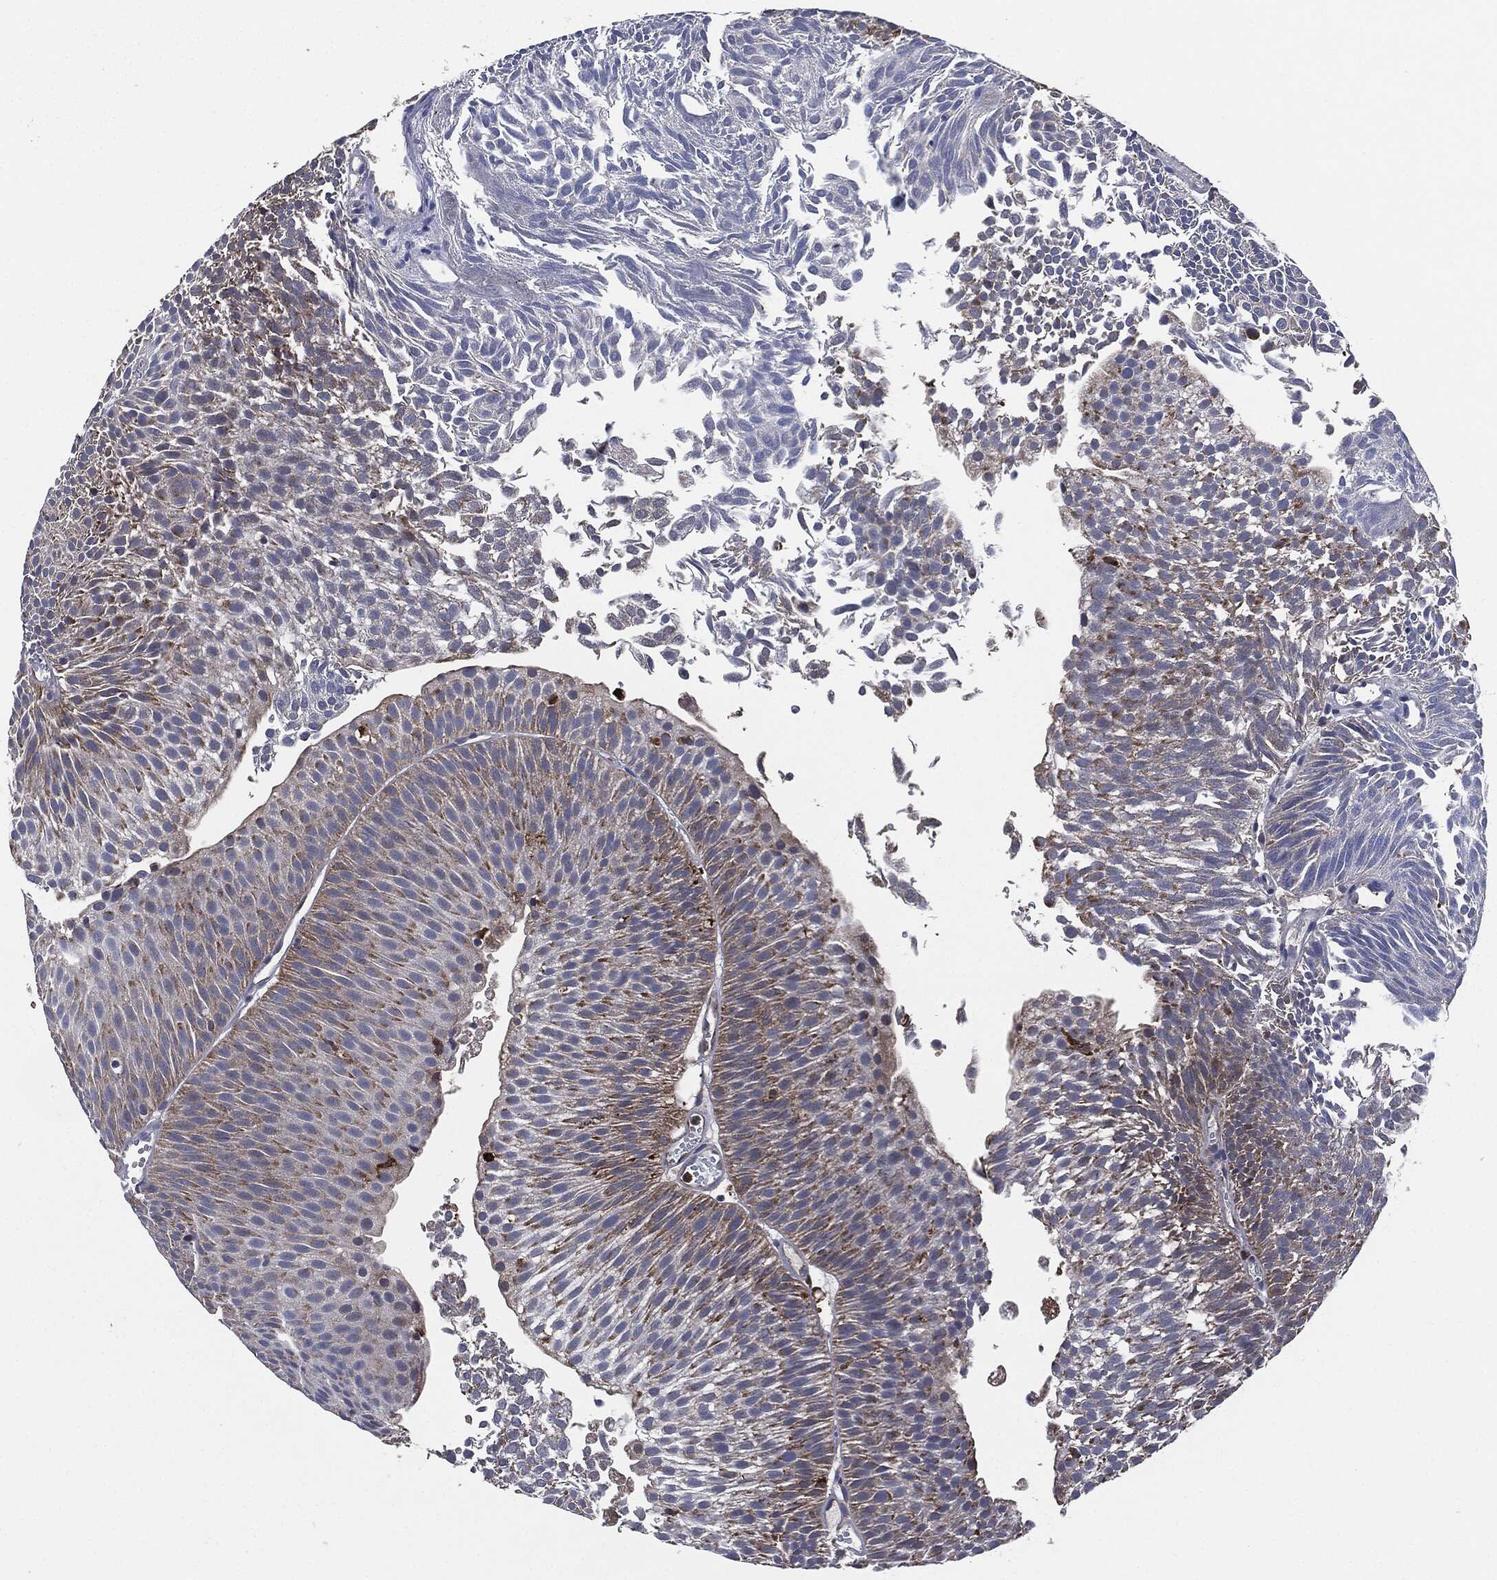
{"staining": {"intensity": "moderate", "quantity": "<25%", "location": "cytoplasmic/membranous"}, "tissue": "urothelial cancer", "cell_type": "Tumor cells", "image_type": "cancer", "snomed": [{"axis": "morphology", "description": "Urothelial carcinoma, Low grade"}, {"axis": "topography", "description": "Urinary bladder"}], "caption": "The image demonstrates staining of urothelial carcinoma (low-grade), revealing moderate cytoplasmic/membranous protein positivity (brown color) within tumor cells. The staining was performed using DAB (3,3'-diaminobenzidine) to visualize the protein expression in brown, while the nuclei were stained in blue with hematoxylin (Magnification: 20x).", "gene": "TMEM11", "patient": {"sex": "male", "age": 65}}